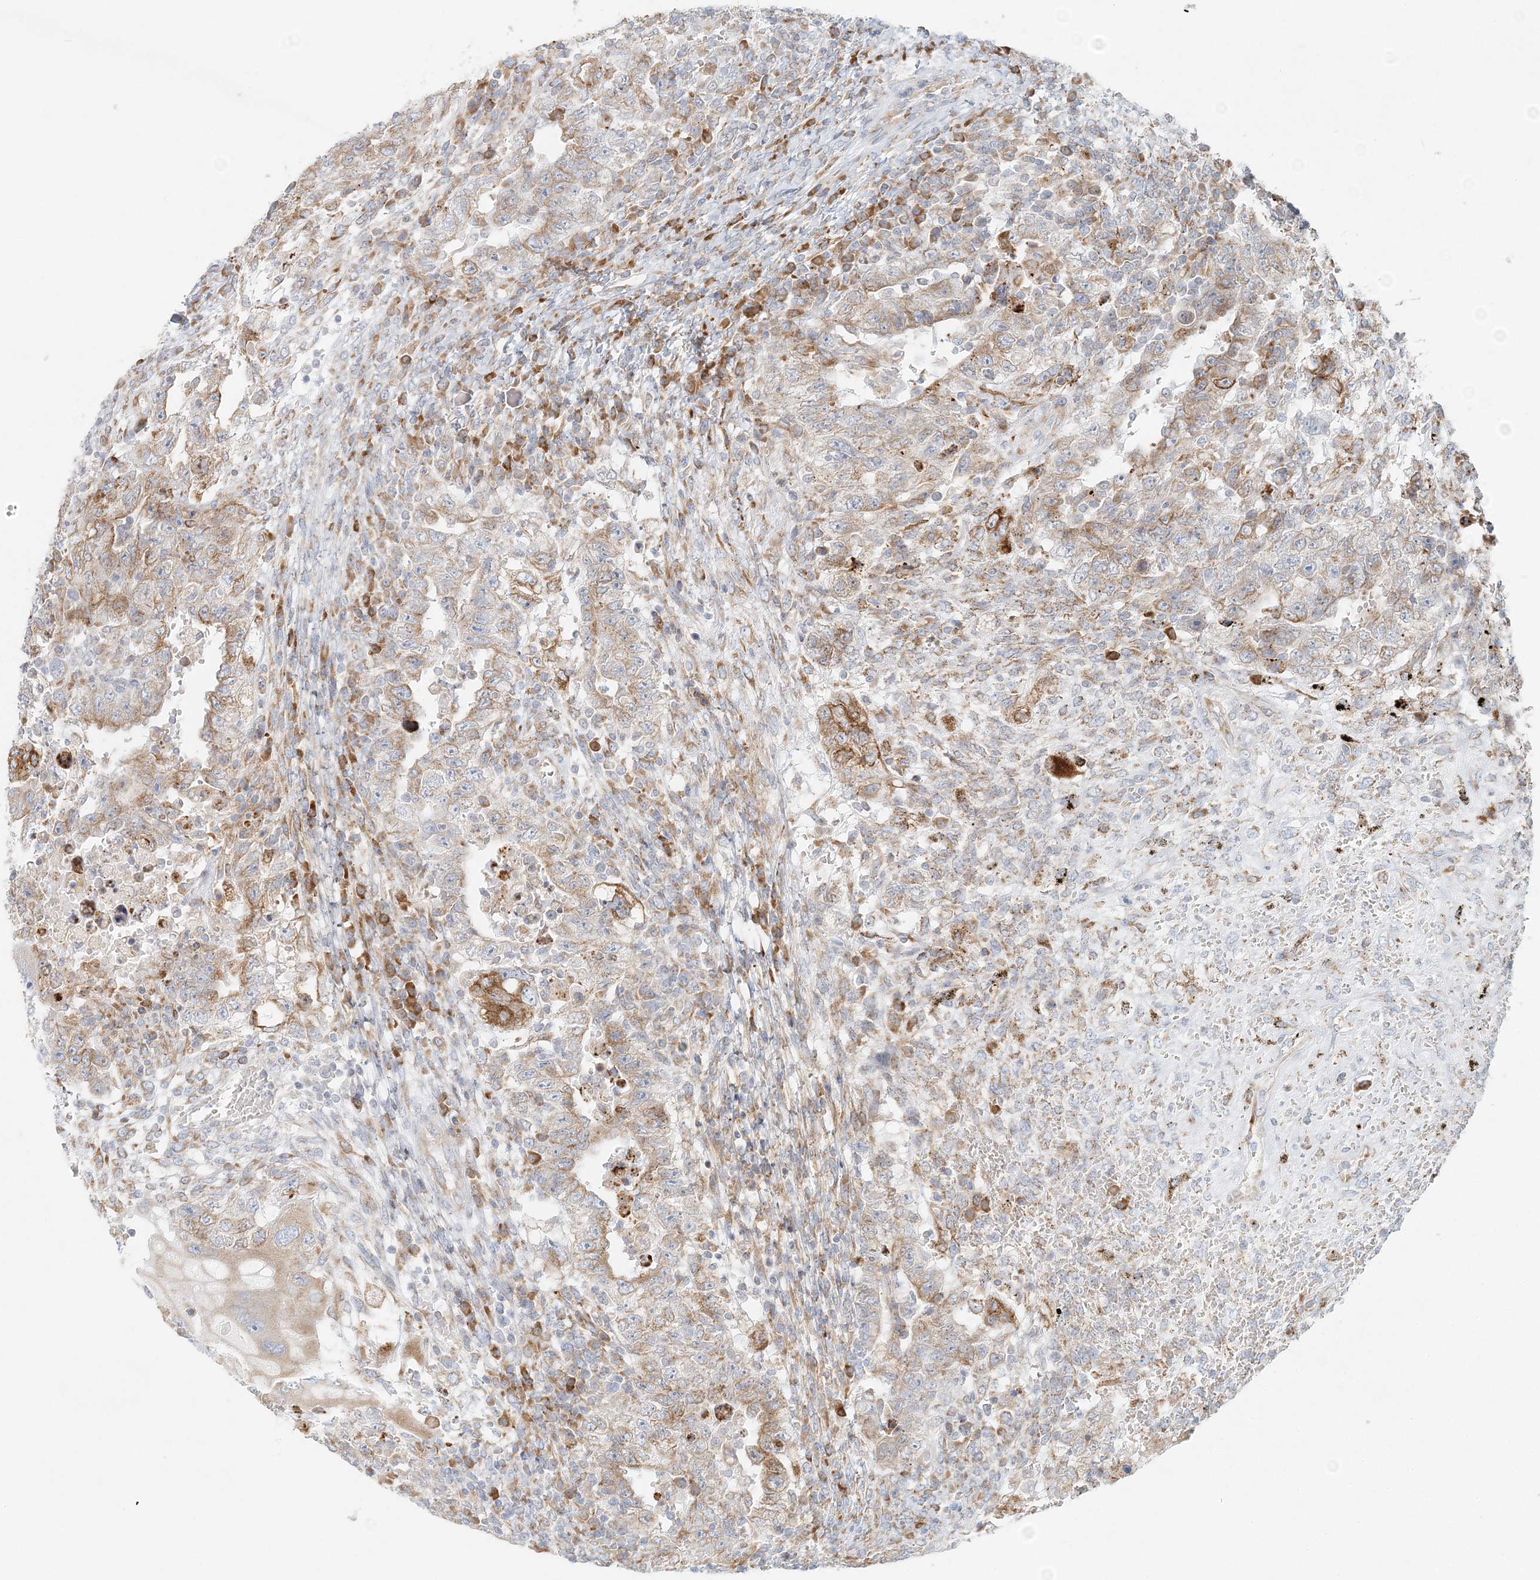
{"staining": {"intensity": "moderate", "quantity": ">75%", "location": "cytoplasmic/membranous"}, "tissue": "testis cancer", "cell_type": "Tumor cells", "image_type": "cancer", "snomed": [{"axis": "morphology", "description": "Carcinoma, Embryonal, NOS"}, {"axis": "topography", "description": "Testis"}], "caption": "About >75% of tumor cells in embryonal carcinoma (testis) display moderate cytoplasmic/membranous protein expression as visualized by brown immunohistochemical staining.", "gene": "STK11IP", "patient": {"sex": "male", "age": 26}}